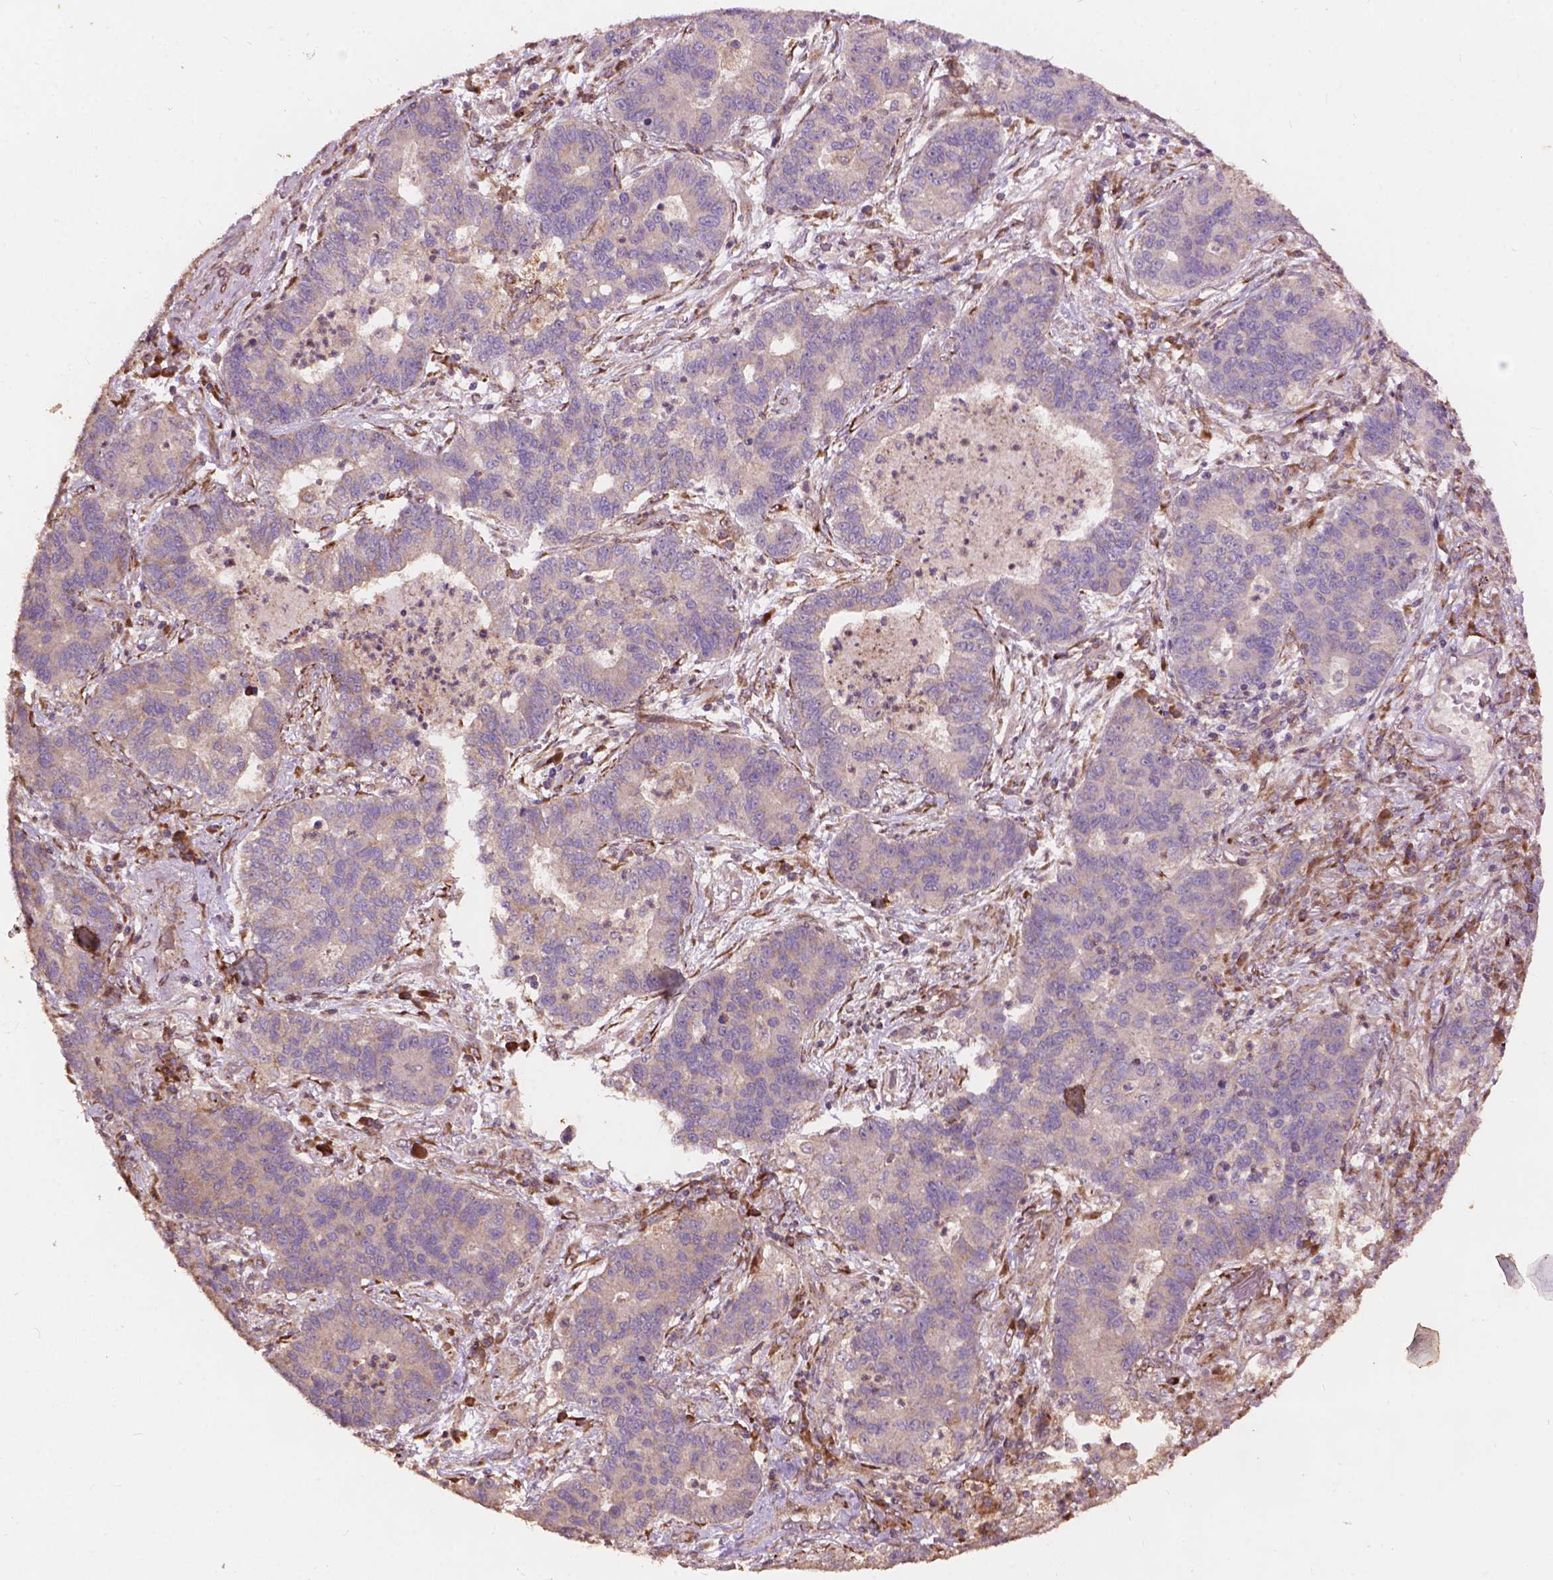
{"staining": {"intensity": "negative", "quantity": "none", "location": "none"}, "tissue": "lung cancer", "cell_type": "Tumor cells", "image_type": "cancer", "snomed": [{"axis": "morphology", "description": "Adenocarcinoma, NOS"}, {"axis": "topography", "description": "Lung"}], "caption": "Protein analysis of adenocarcinoma (lung) displays no significant expression in tumor cells. (Brightfield microscopy of DAB (3,3'-diaminobenzidine) IHC at high magnification).", "gene": "FNIP1", "patient": {"sex": "female", "age": 57}}